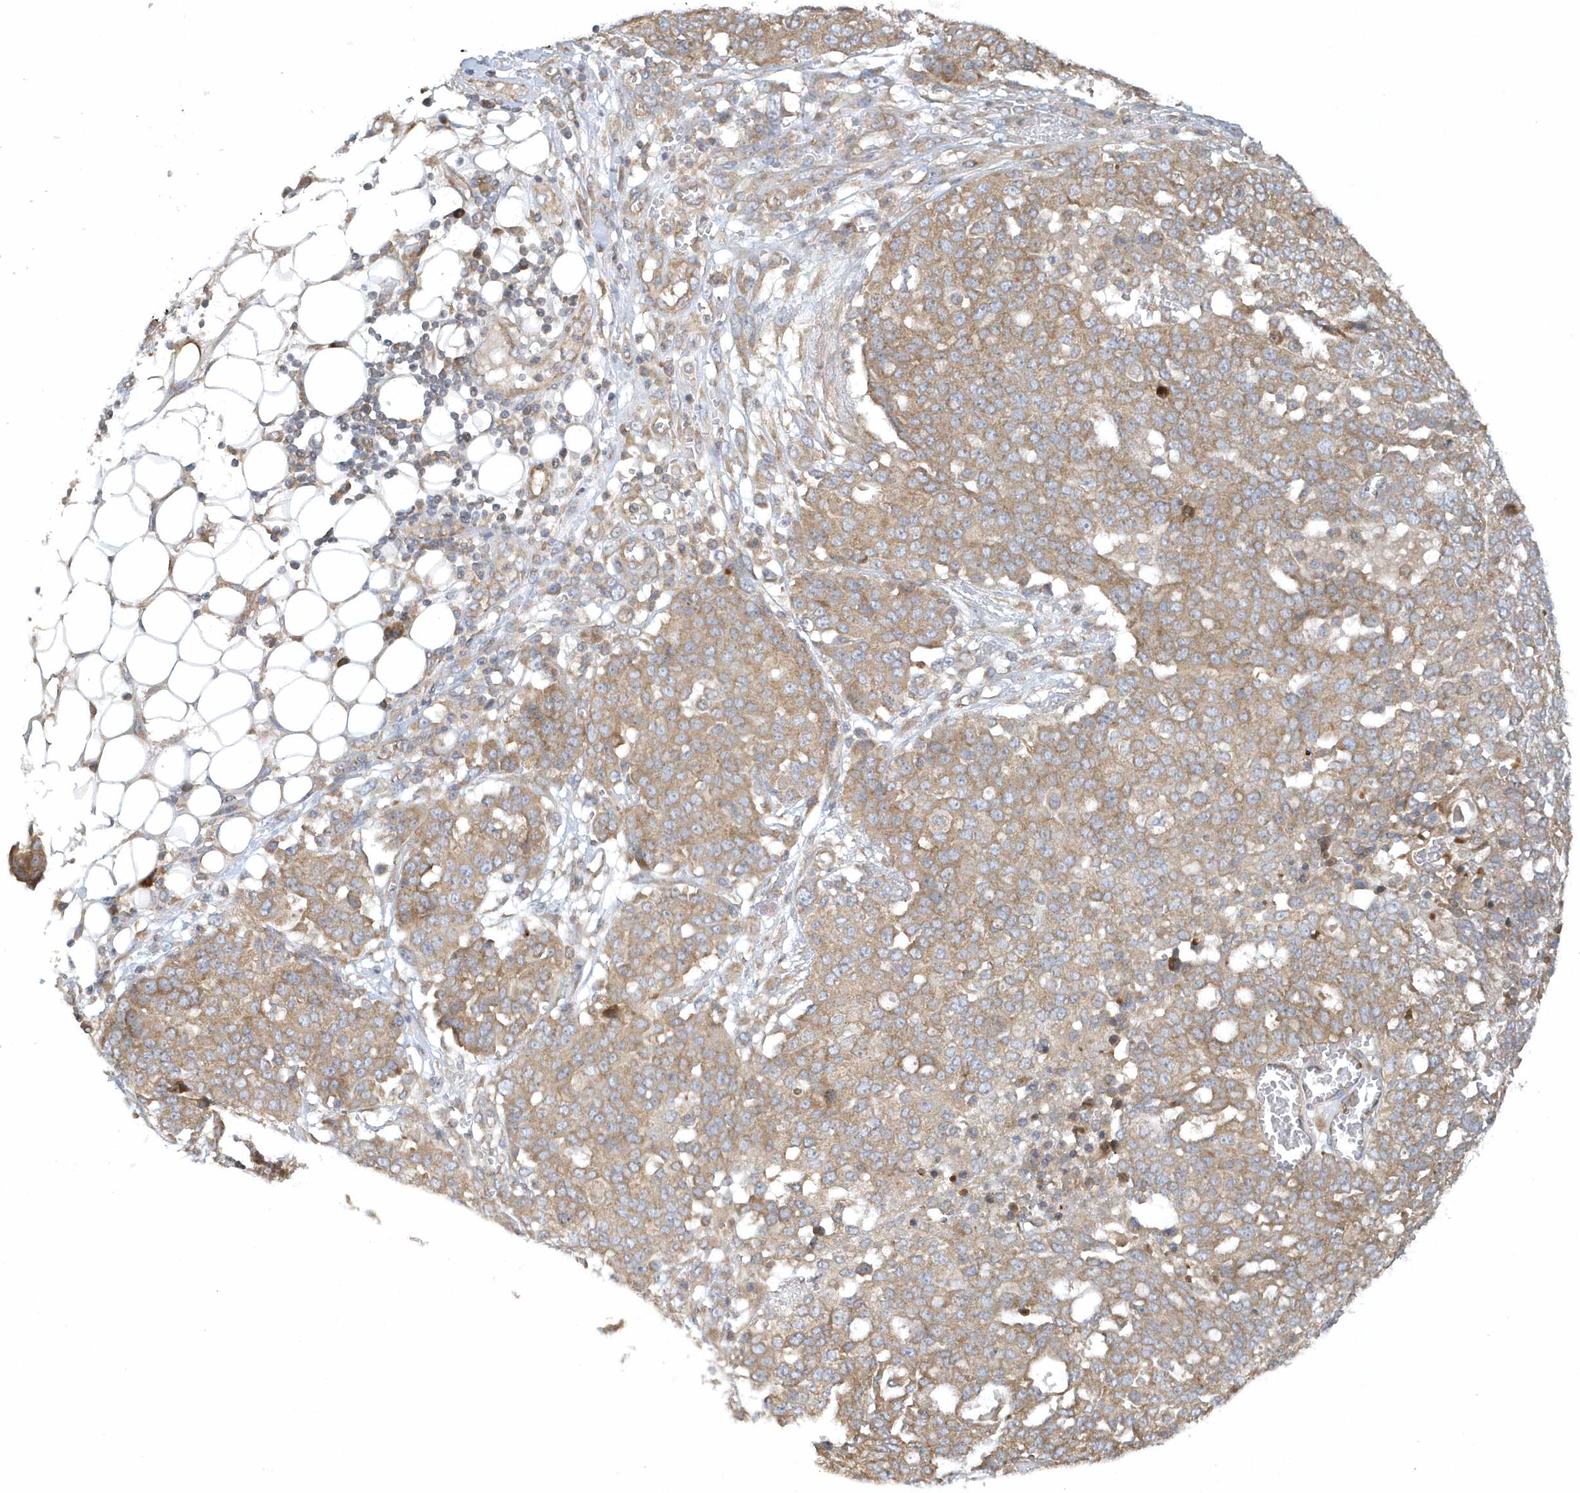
{"staining": {"intensity": "moderate", "quantity": ">75%", "location": "cytoplasmic/membranous"}, "tissue": "ovarian cancer", "cell_type": "Tumor cells", "image_type": "cancer", "snomed": [{"axis": "morphology", "description": "Cystadenocarcinoma, serous, NOS"}, {"axis": "topography", "description": "Soft tissue"}, {"axis": "topography", "description": "Ovary"}], "caption": "Immunohistochemistry histopathology image of neoplastic tissue: human ovarian cancer stained using immunohistochemistry (IHC) reveals medium levels of moderate protein expression localized specifically in the cytoplasmic/membranous of tumor cells, appearing as a cytoplasmic/membranous brown color.", "gene": "CNOT10", "patient": {"sex": "female", "age": 57}}